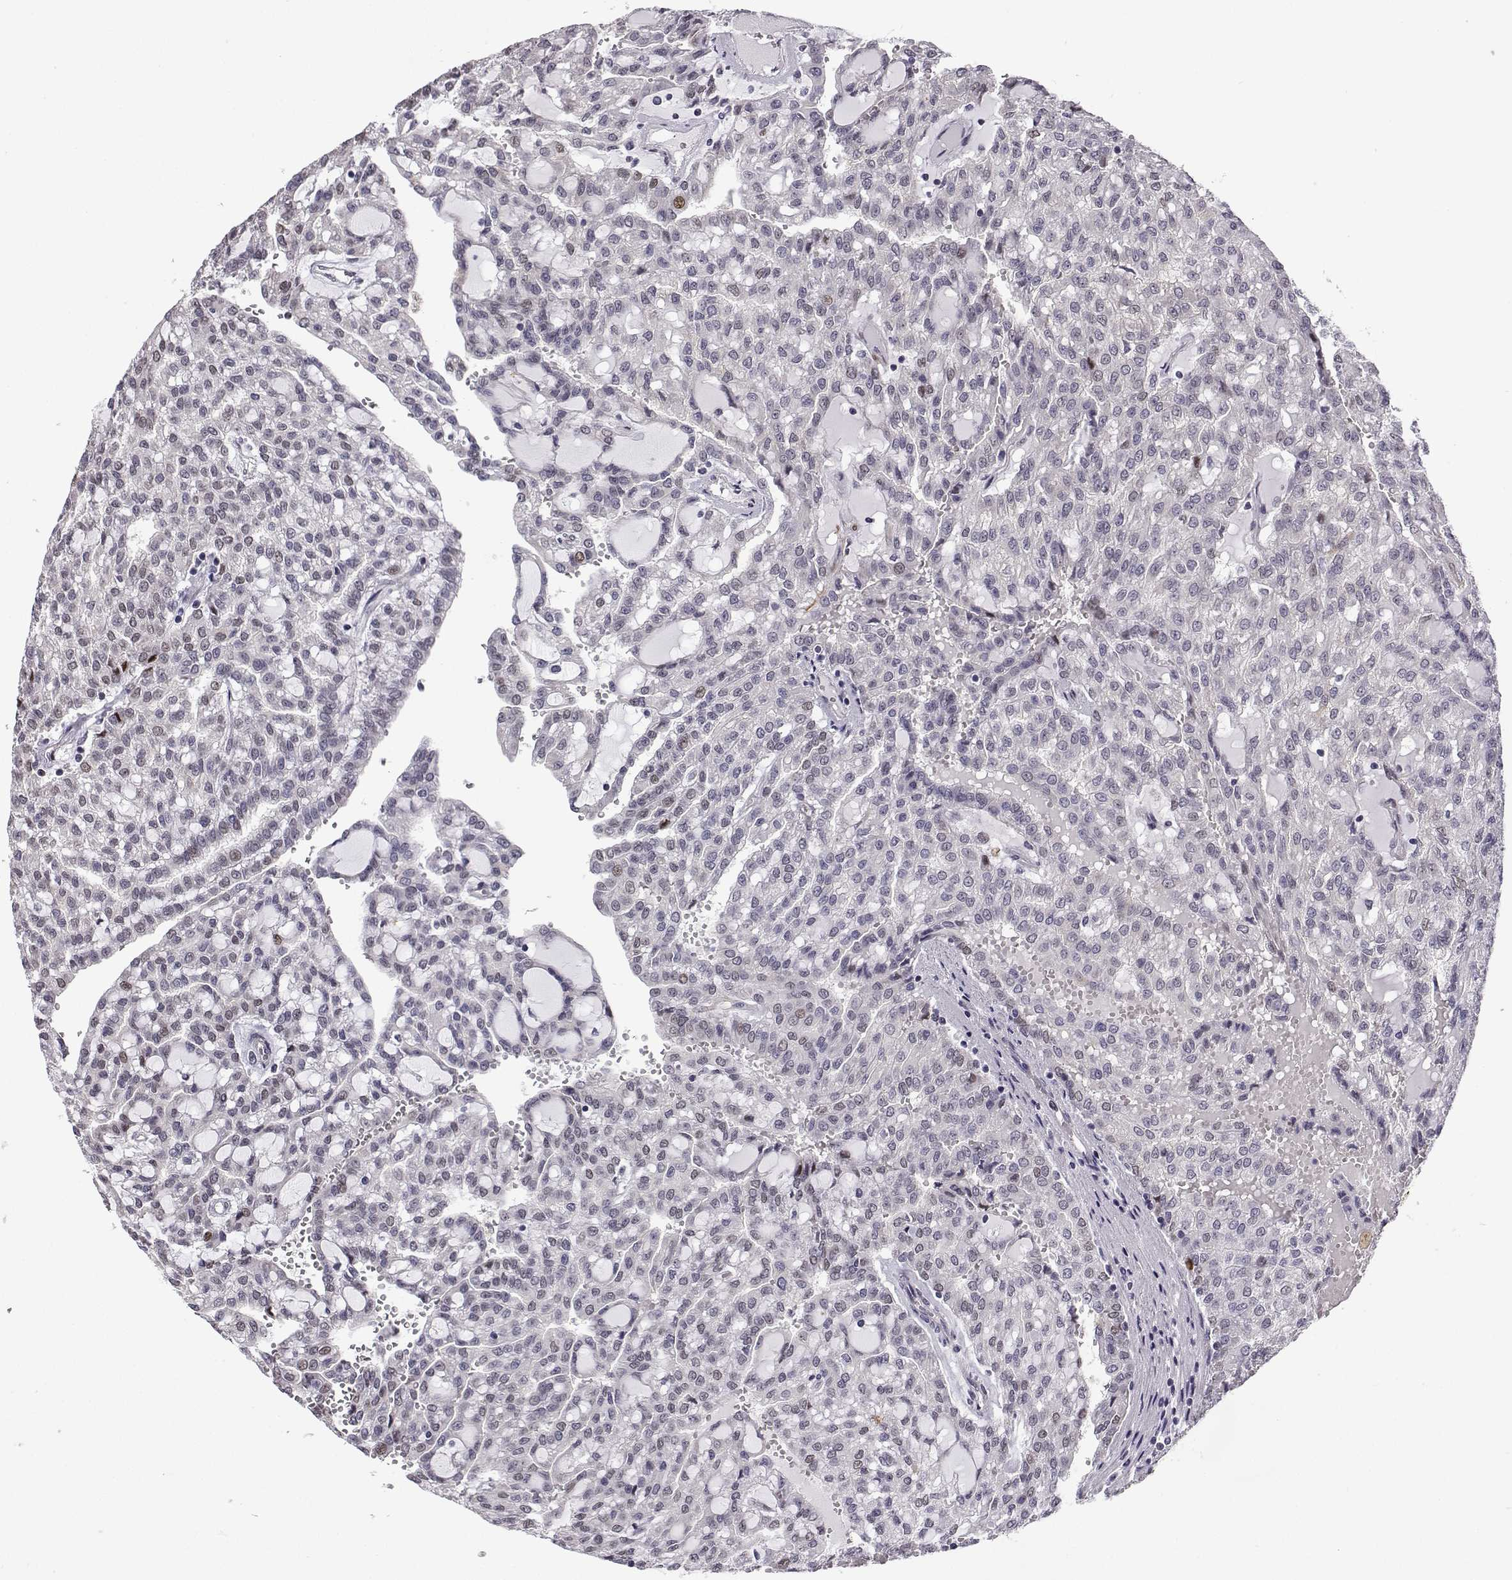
{"staining": {"intensity": "weak", "quantity": "<25%", "location": "nuclear"}, "tissue": "renal cancer", "cell_type": "Tumor cells", "image_type": "cancer", "snomed": [{"axis": "morphology", "description": "Adenocarcinoma, NOS"}, {"axis": "topography", "description": "Kidney"}], "caption": "There is no significant expression in tumor cells of adenocarcinoma (renal).", "gene": "PHGDH", "patient": {"sex": "male", "age": 63}}